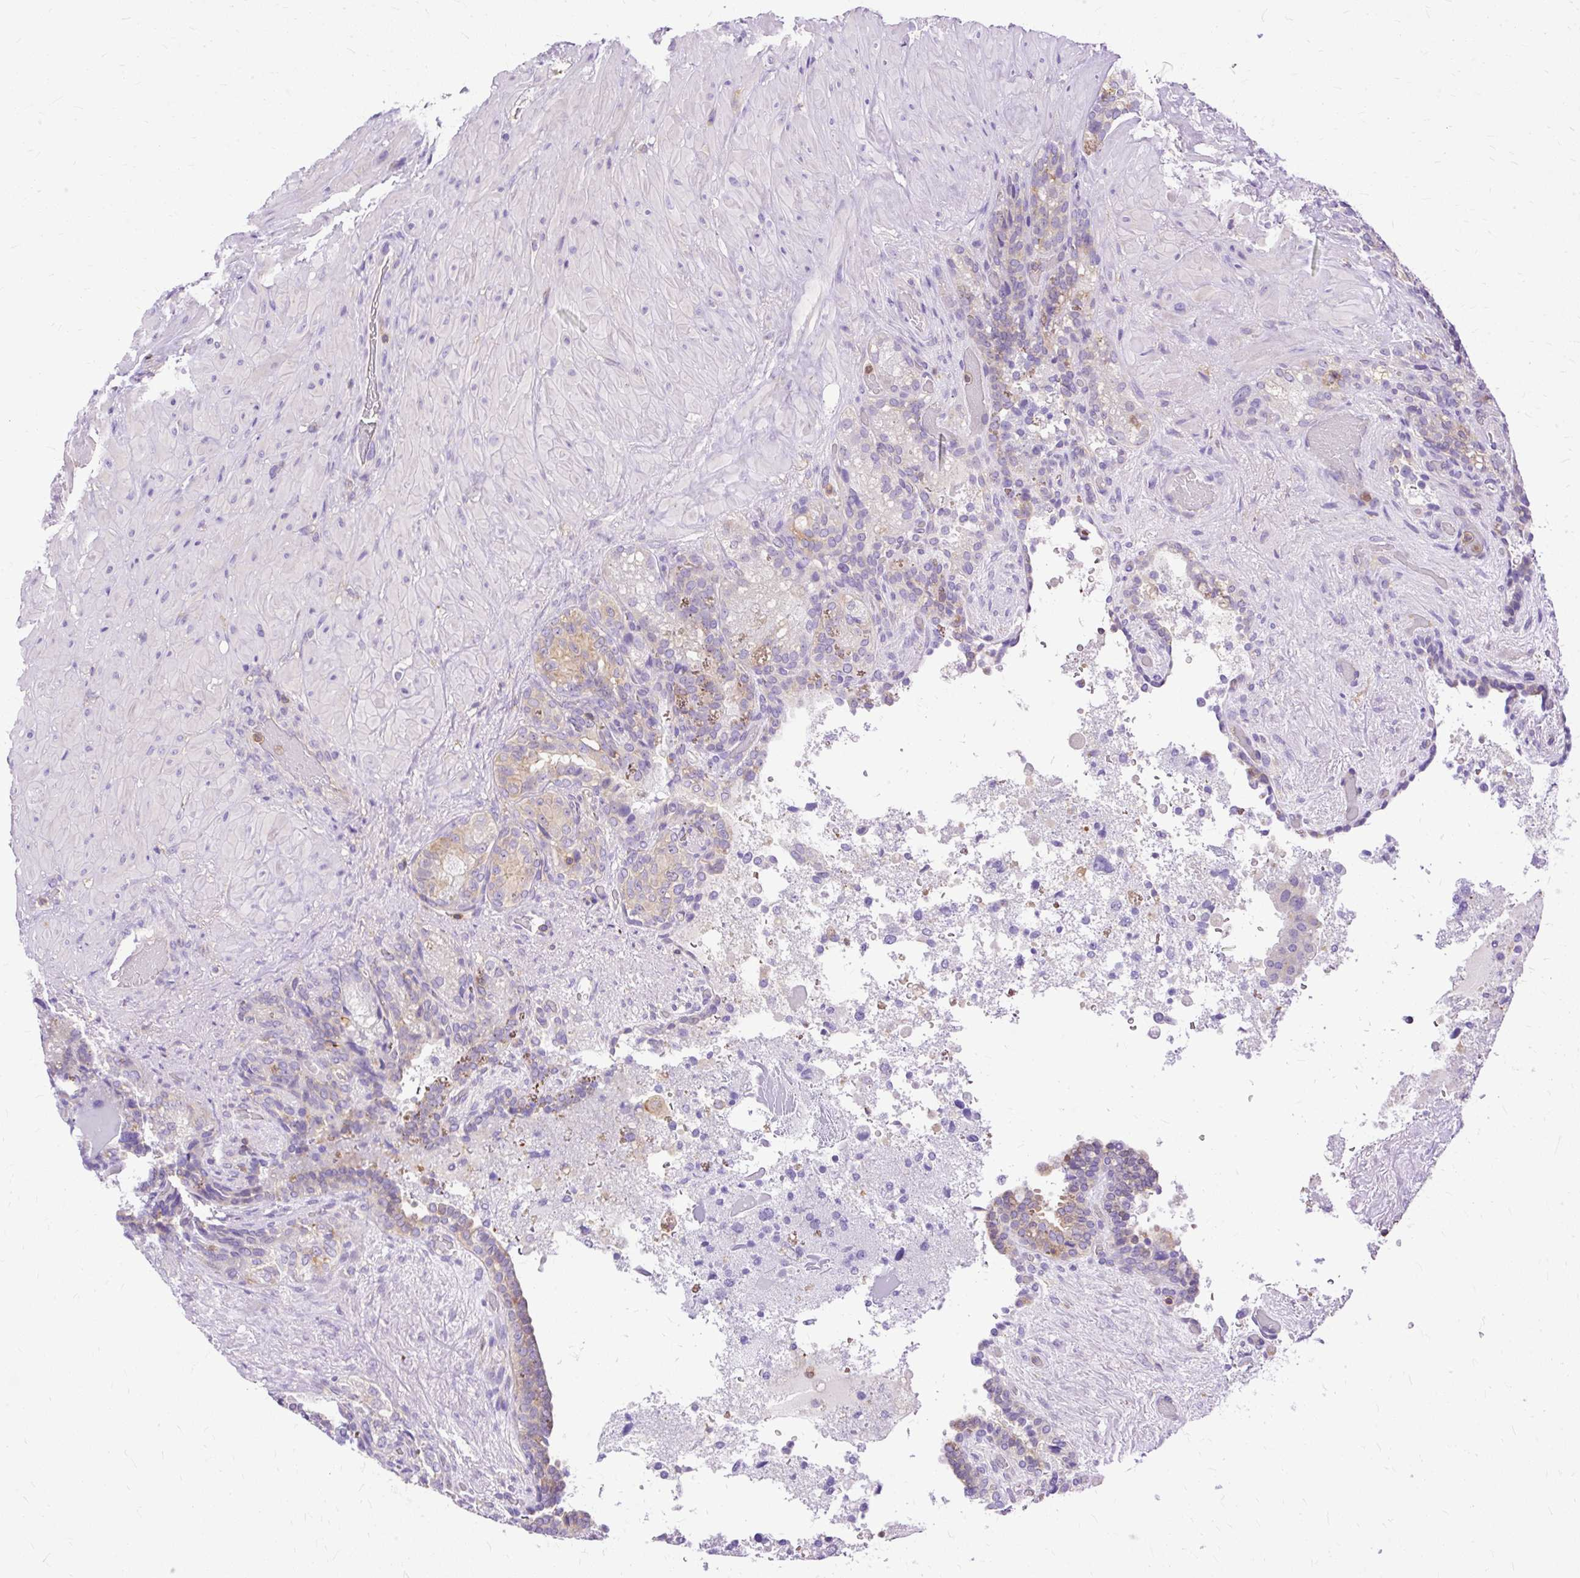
{"staining": {"intensity": "weak", "quantity": "<25%", "location": "cytoplasmic/membranous"}, "tissue": "seminal vesicle", "cell_type": "Glandular cells", "image_type": "normal", "snomed": [{"axis": "morphology", "description": "Normal tissue, NOS"}, {"axis": "topography", "description": "Seminal veicle"}], "caption": "The immunohistochemistry (IHC) micrograph has no significant staining in glandular cells of seminal vesicle. (Immunohistochemistry, brightfield microscopy, high magnification).", "gene": "TWF2", "patient": {"sex": "male", "age": 69}}